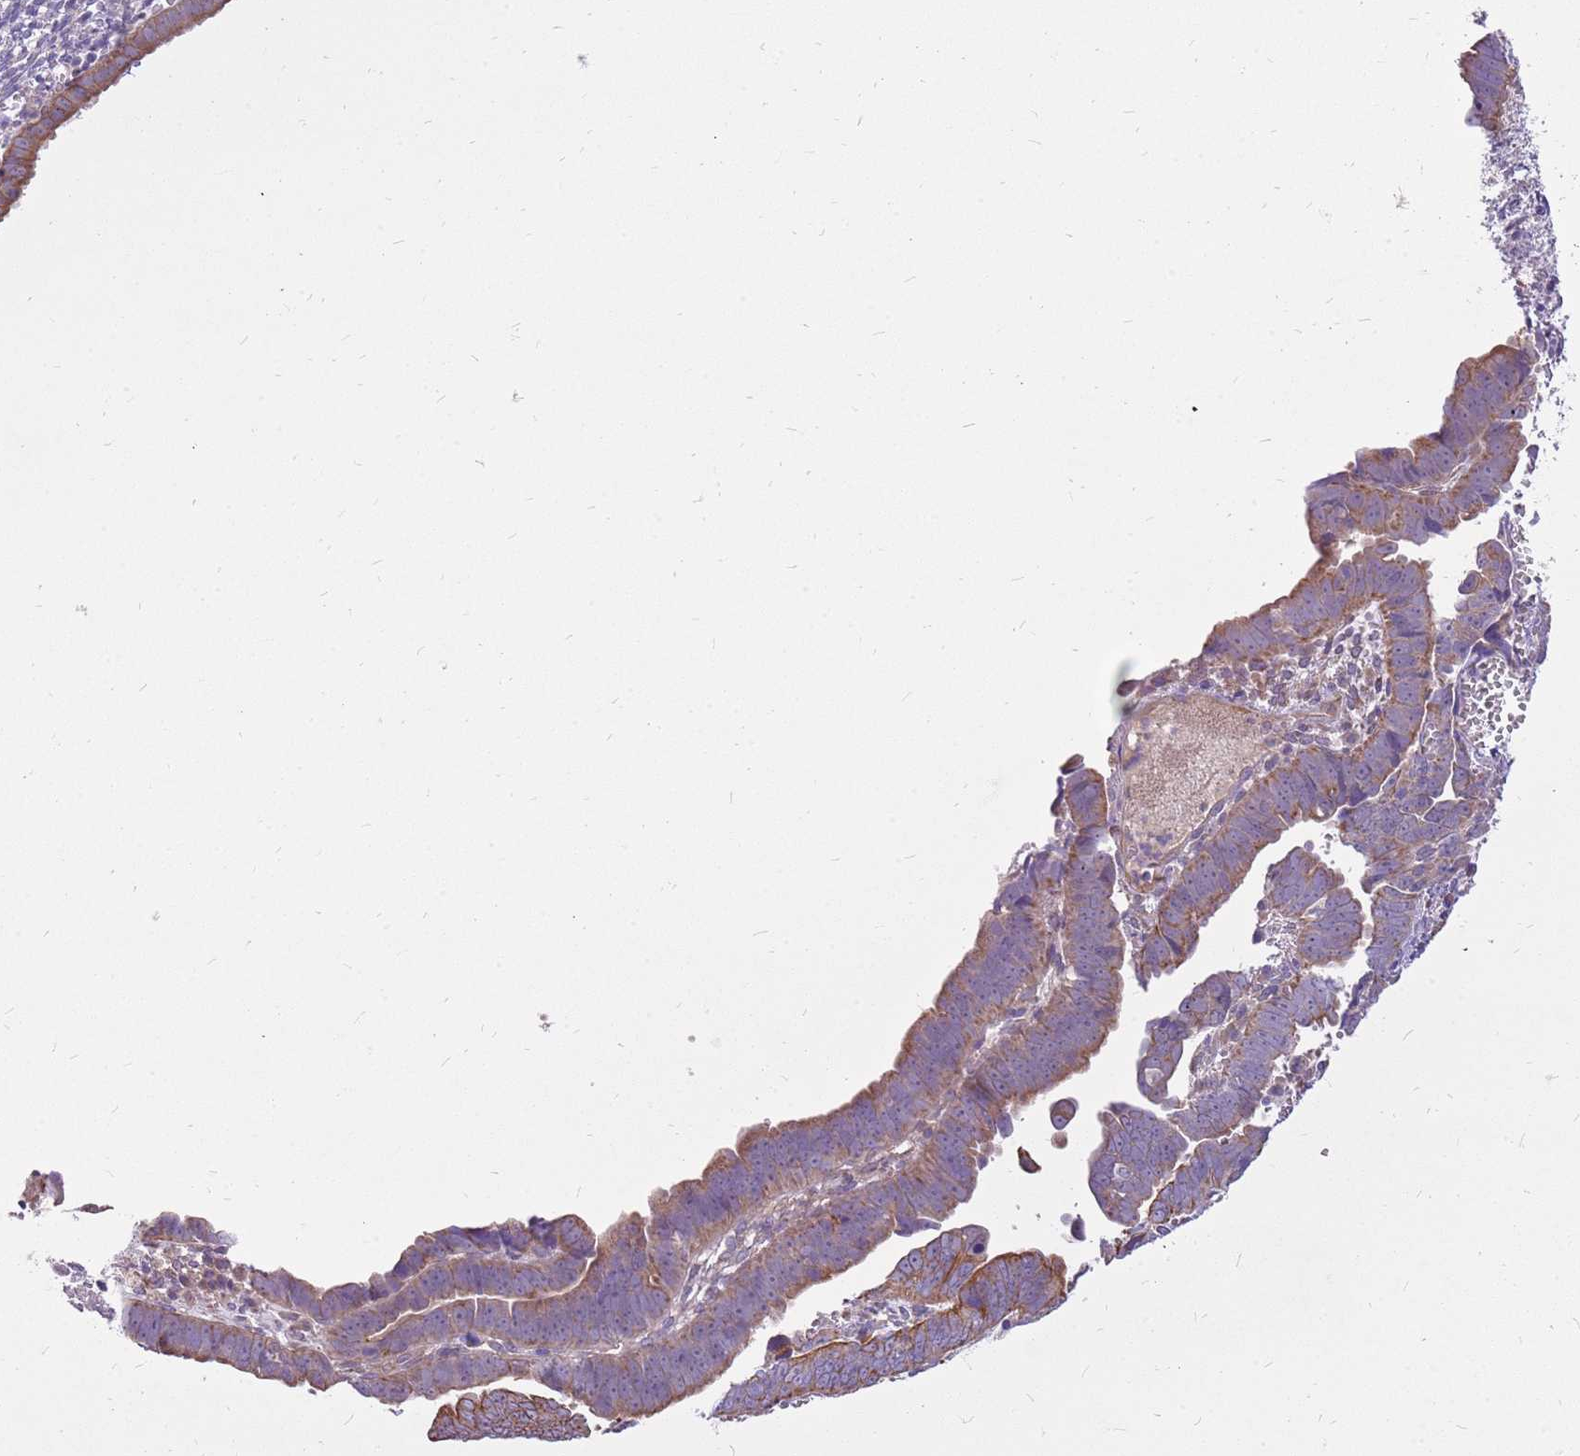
{"staining": {"intensity": "moderate", "quantity": ">75%", "location": "cytoplasmic/membranous"}, "tissue": "endometrial cancer", "cell_type": "Tumor cells", "image_type": "cancer", "snomed": [{"axis": "morphology", "description": "Adenocarcinoma, NOS"}, {"axis": "topography", "description": "Endometrium"}], "caption": "About >75% of tumor cells in human endometrial cancer demonstrate moderate cytoplasmic/membranous protein expression as visualized by brown immunohistochemical staining.", "gene": "WASHC4", "patient": {"sex": "female", "age": 75}}